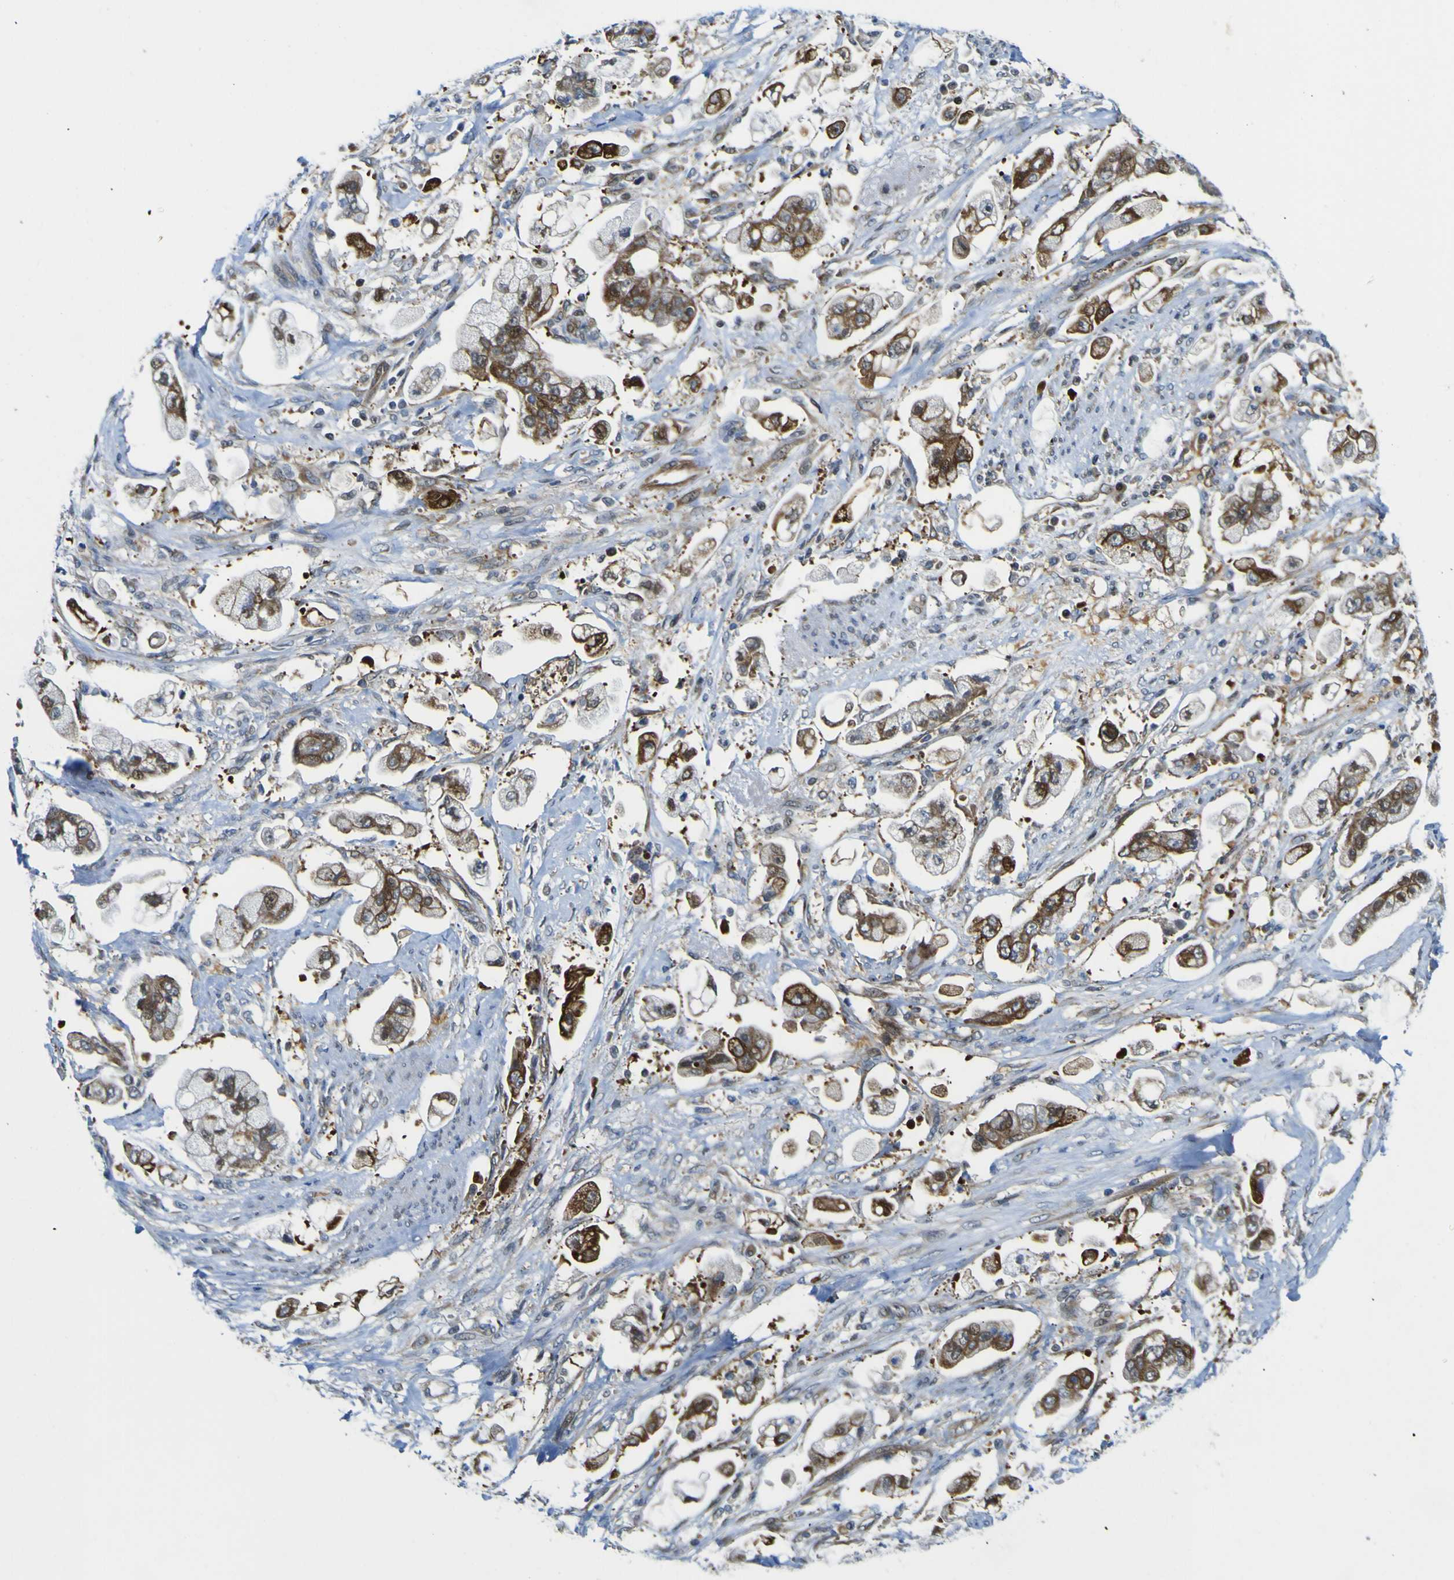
{"staining": {"intensity": "strong", "quantity": ">75%", "location": "cytoplasmic/membranous"}, "tissue": "stomach cancer", "cell_type": "Tumor cells", "image_type": "cancer", "snomed": [{"axis": "morphology", "description": "Adenocarcinoma, NOS"}, {"axis": "topography", "description": "Stomach"}], "caption": "About >75% of tumor cells in stomach cancer (adenocarcinoma) show strong cytoplasmic/membranous protein staining as visualized by brown immunohistochemical staining.", "gene": "KDM7A", "patient": {"sex": "male", "age": 62}}